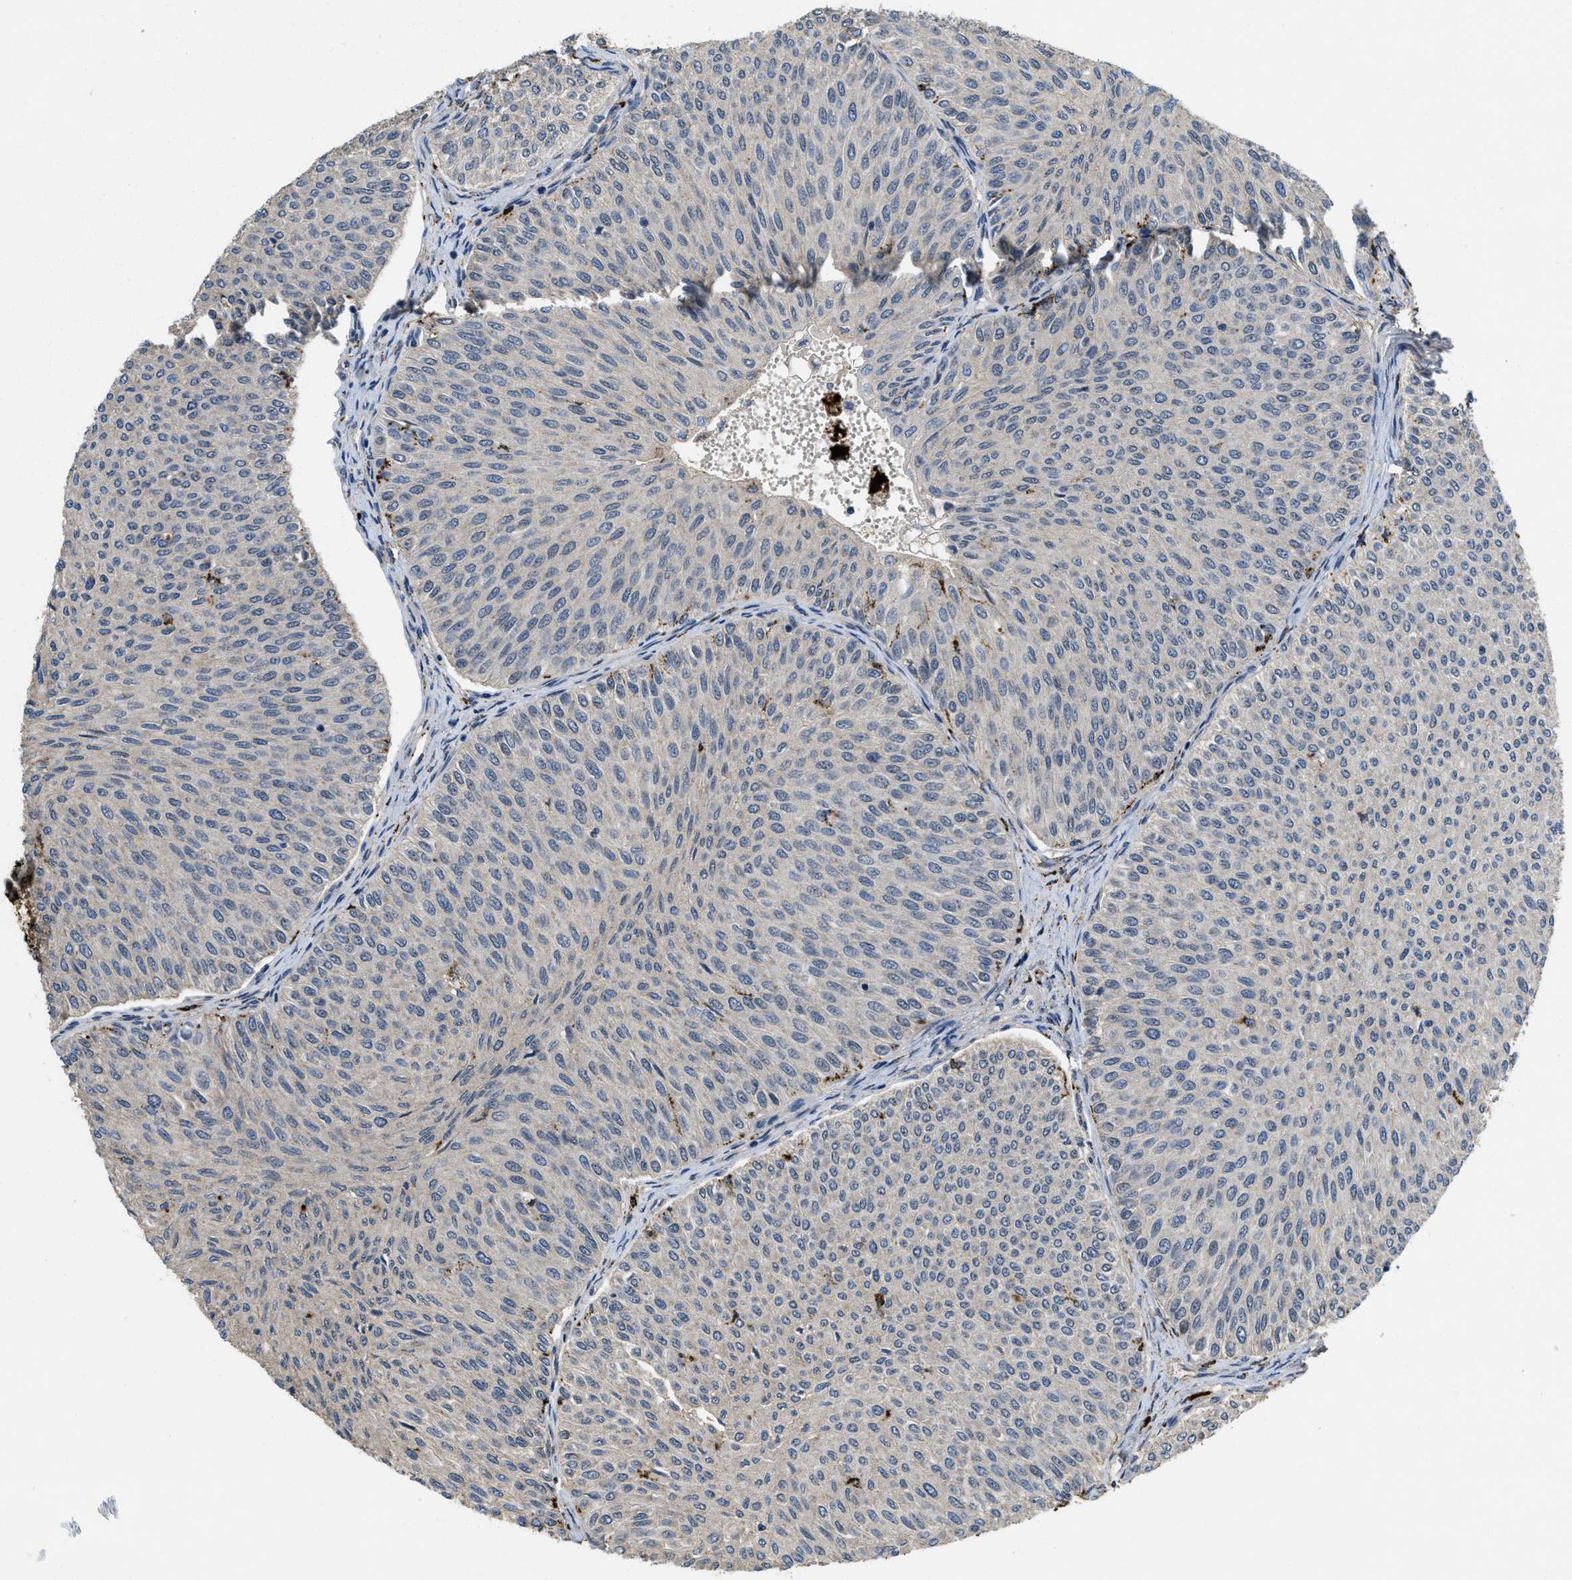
{"staining": {"intensity": "negative", "quantity": "none", "location": "none"}, "tissue": "urothelial cancer", "cell_type": "Tumor cells", "image_type": "cancer", "snomed": [{"axis": "morphology", "description": "Urothelial carcinoma, Low grade"}, {"axis": "topography", "description": "Urinary bladder"}], "caption": "Image shows no significant protein positivity in tumor cells of urothelial carcinoma (low-grade).", "gene": "BMPR2", "patient": {"sex": "male", "age": 78}}